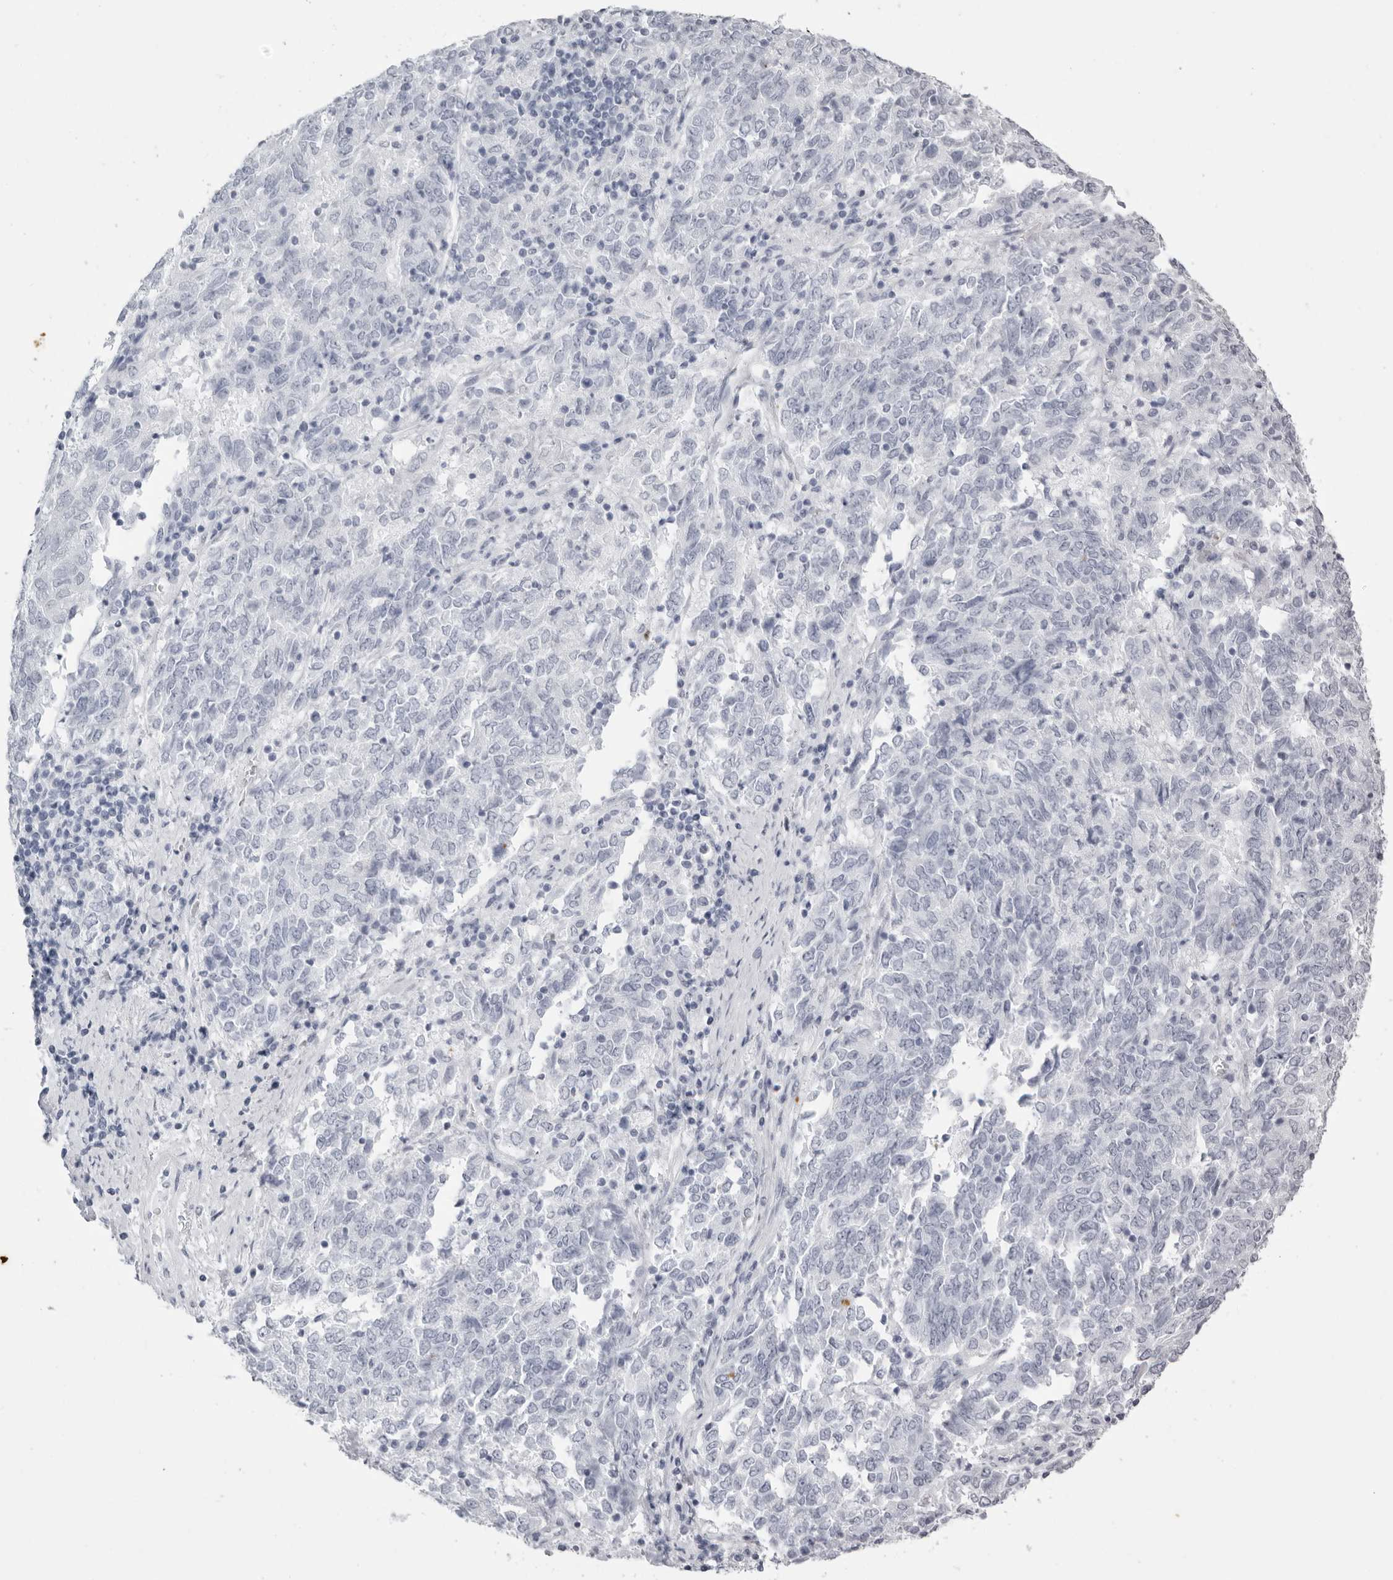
{"staining": {"intensity": "negative", "quantity": "none", "location": "none"}, "tissue": "endometrial cancer", "cell_type": "Tumor cells", "image_type": "cancer", "snomed": [{"axis": "morphology", "description": "Adenocarcinoma, NOS"}, {"axis": "topography", "description": "Endometrium"}], "caption": "Immunohistochemistry photomicrograph of neoplastic tissue: human endometrial adenocarcinoma stained with DAB displays no significant protein staining in tumor cells. Nuclei are stained in blue.", "gene": "KLK9", "patient": {"sex": "female", "age": 80}}